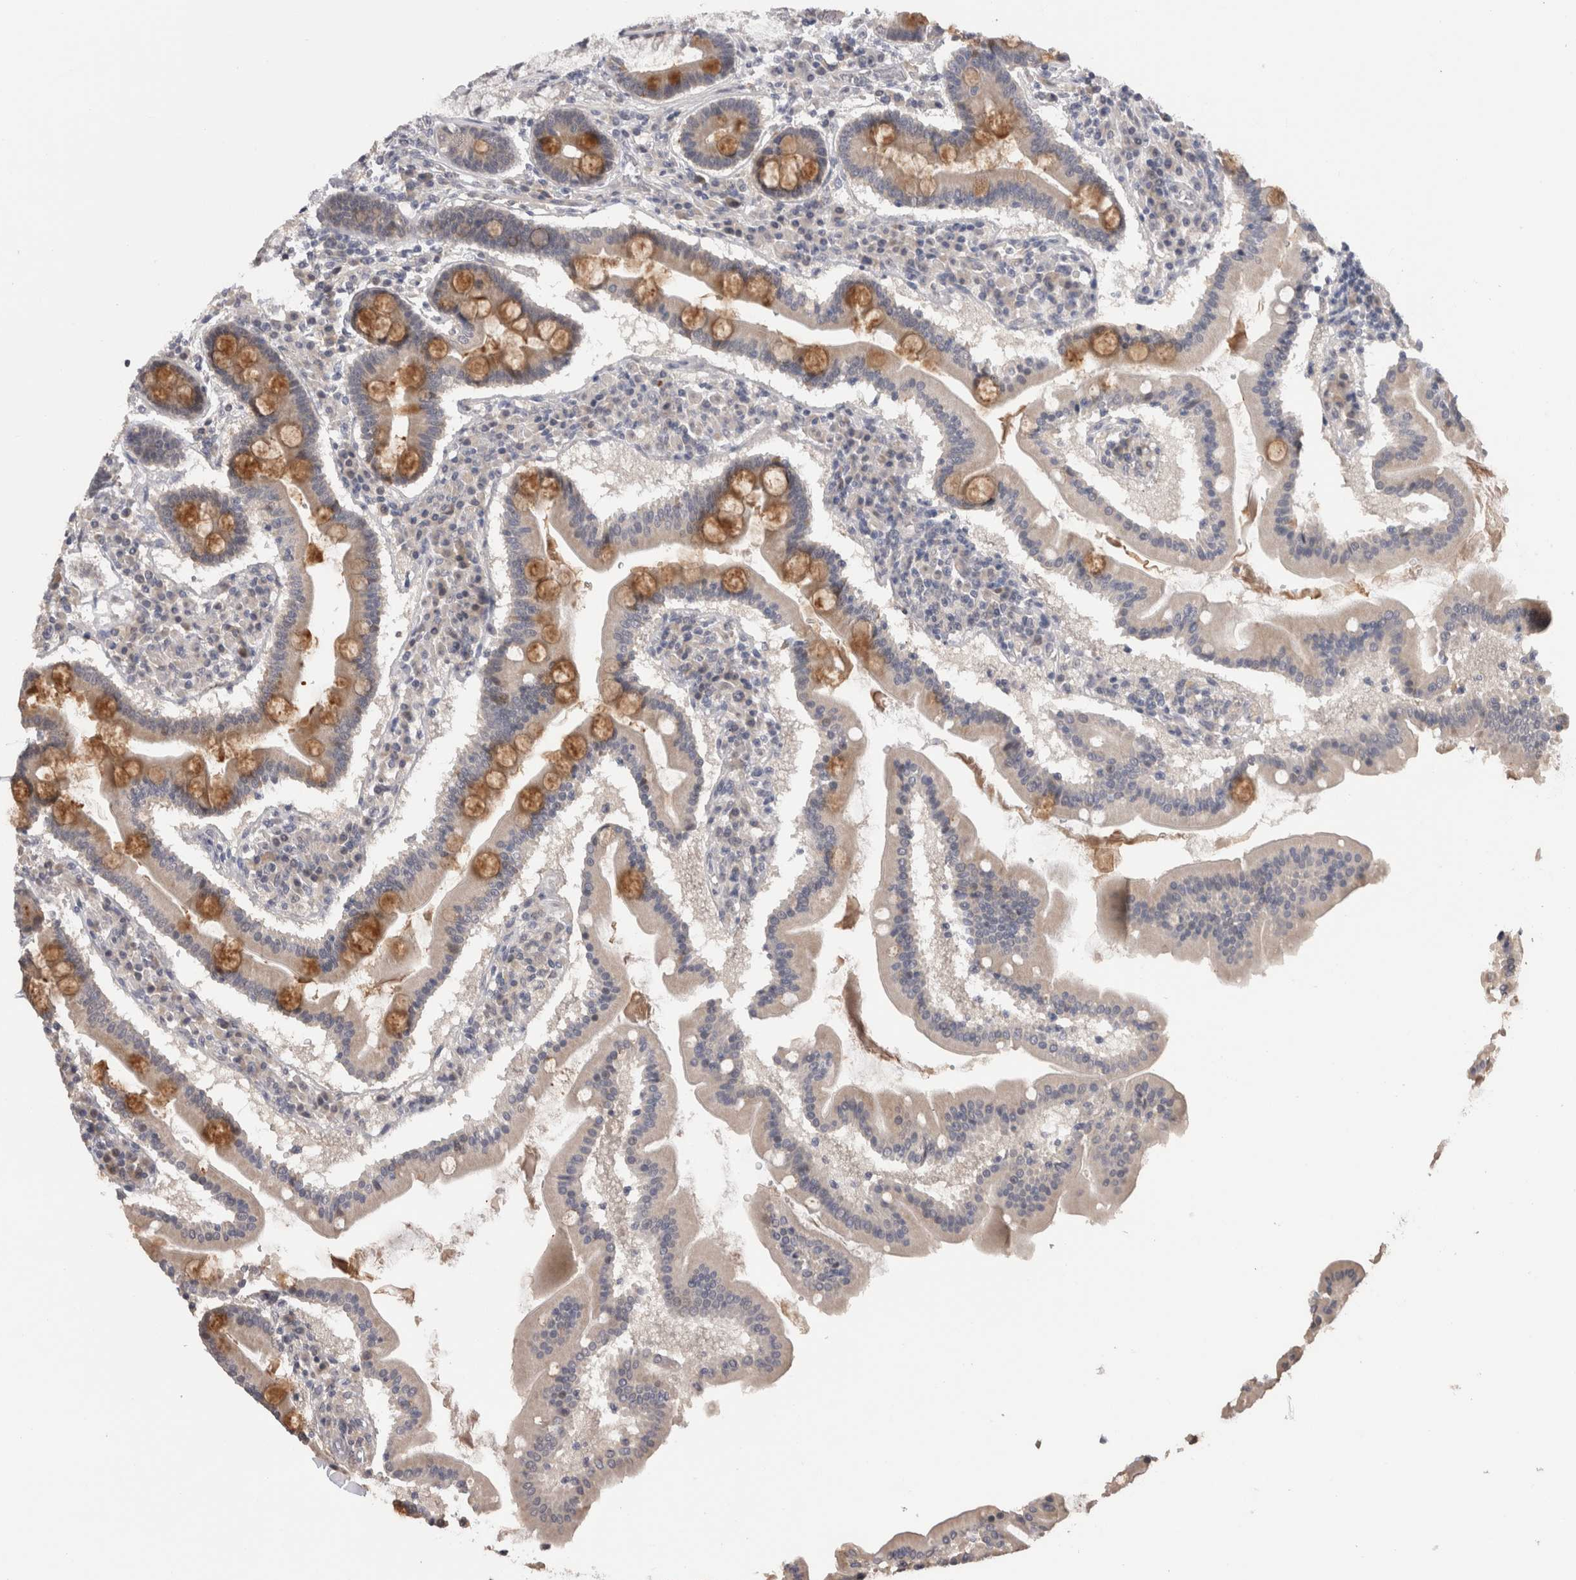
{"staining": {"intensity": "moderate", "quantity": ">75%", "location": "cytoplasmic/membranous"}, "tissue": "duodenum", "cell_type": "Glandular cells", "image_type": "normal", "snomed": [{"axis": "morphology", "description": "Normal tissue, NOS"}, {"axis": "topography", "description": "Duodenum"}], "caption": "A high-resolution photomicrograph shows IHC staining of unremarkable duodenum, which reveals moderate cytoplasmic/membranous positivity in about >75% of glandular cells. The staining is performed using DAB brown chromogen to label protein expression. The nuclei are counter-stained blue using hematoxylin.", "gene": "CRYBG1", "patient": {"sex": "male", "age": 50}}